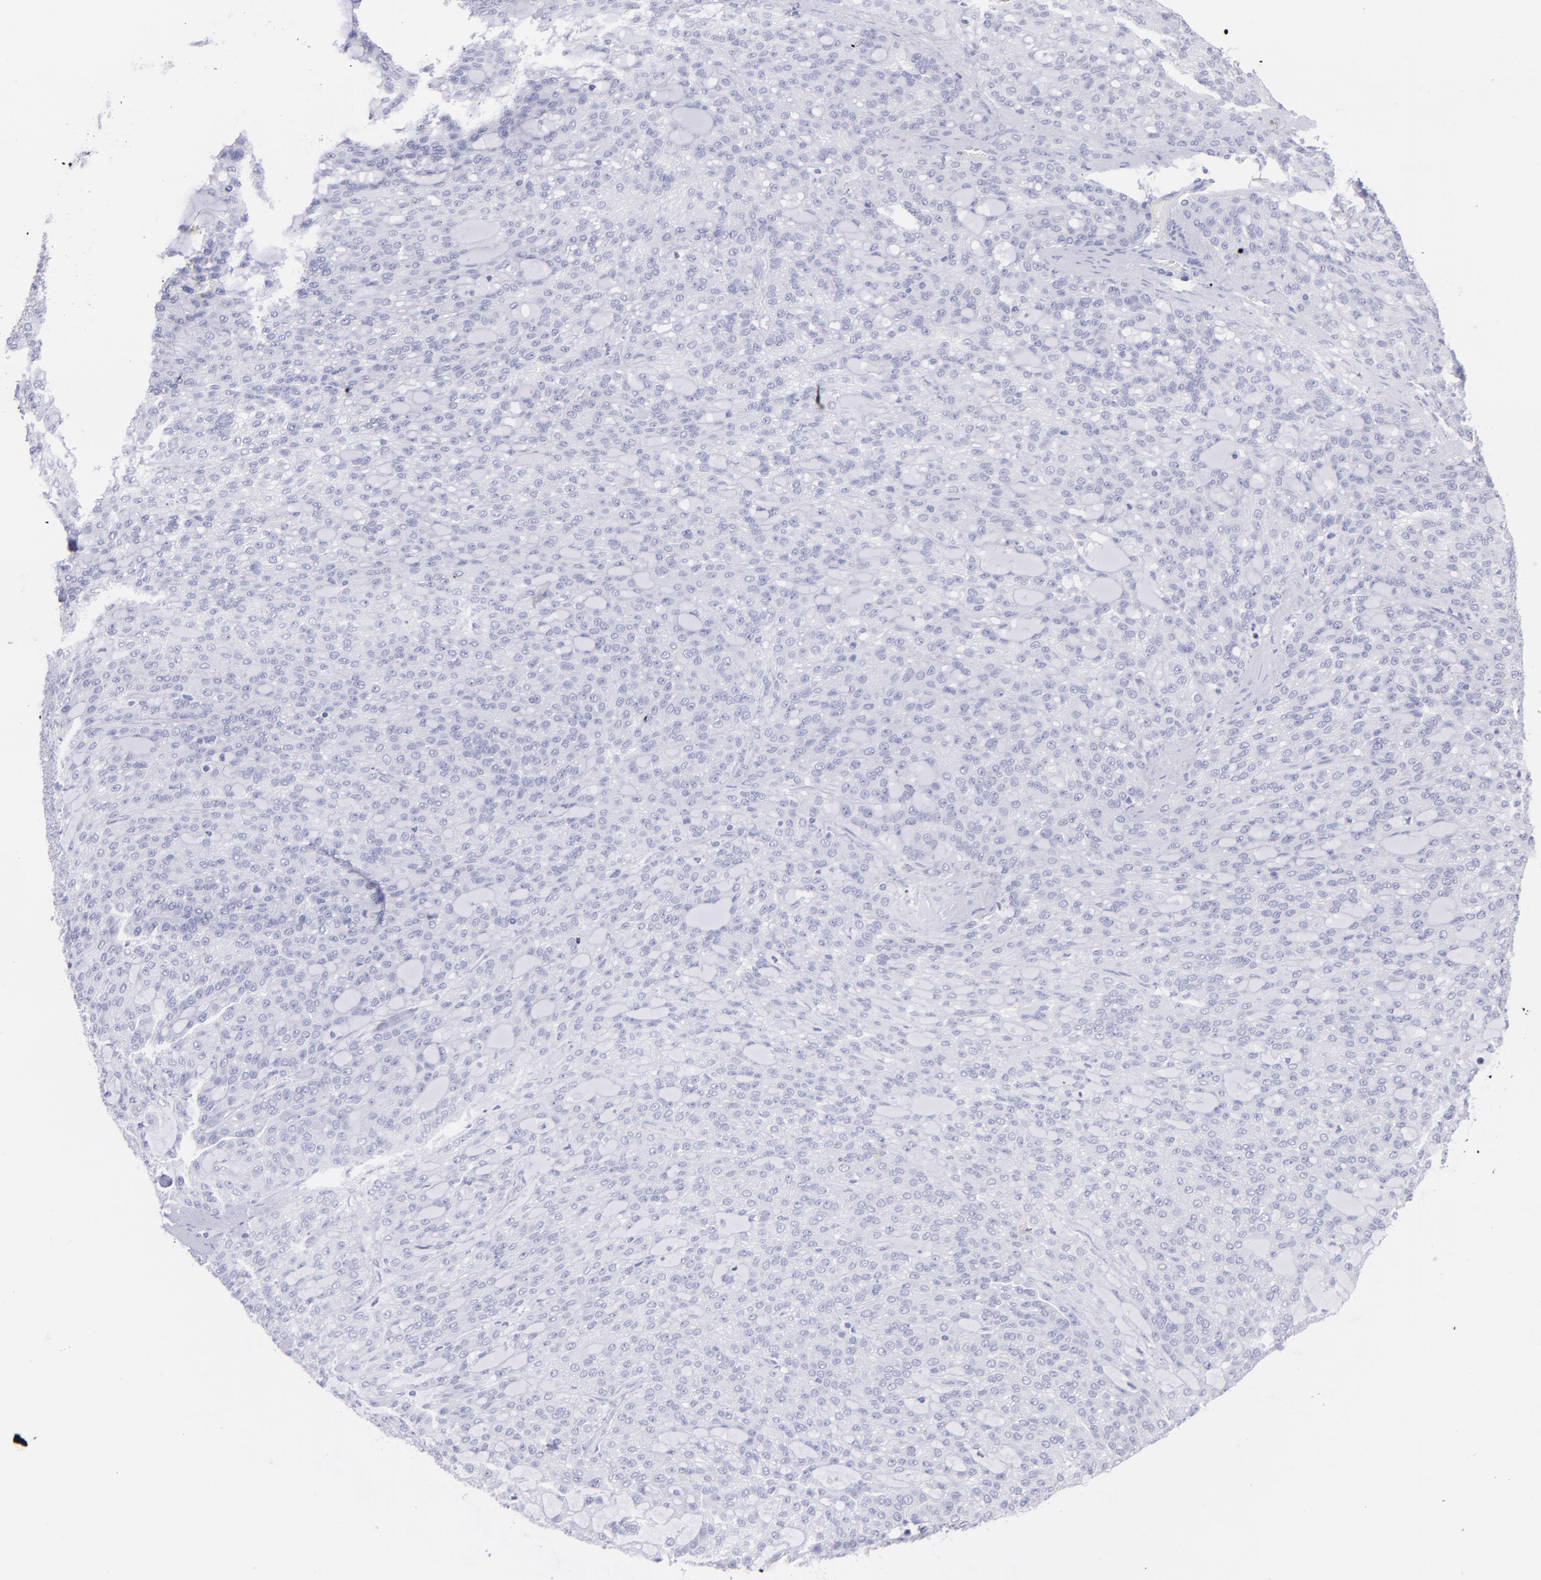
{"staining": {"intensity": "negative", "quantity": "none", "location": "none"}, "tissue": "renal cancer", "cell_type": "Tumor cells", "image_type": "cancer", "snomed": [{"axis": "morphology", "description": "Adenocarcinoma, NOS"}, {"axis": "topography", "description": "Kidney"}], "caption": "Immunohistochemistry image of neoplastic tissue: renal cancer (adenocarcinoma) stained with DAB (3,3'-diaminobenzidine) demonstrates no significant protein staining in tumor cells.", "gene": "CNP", "patient": {"sex": "male", "age": 63}}